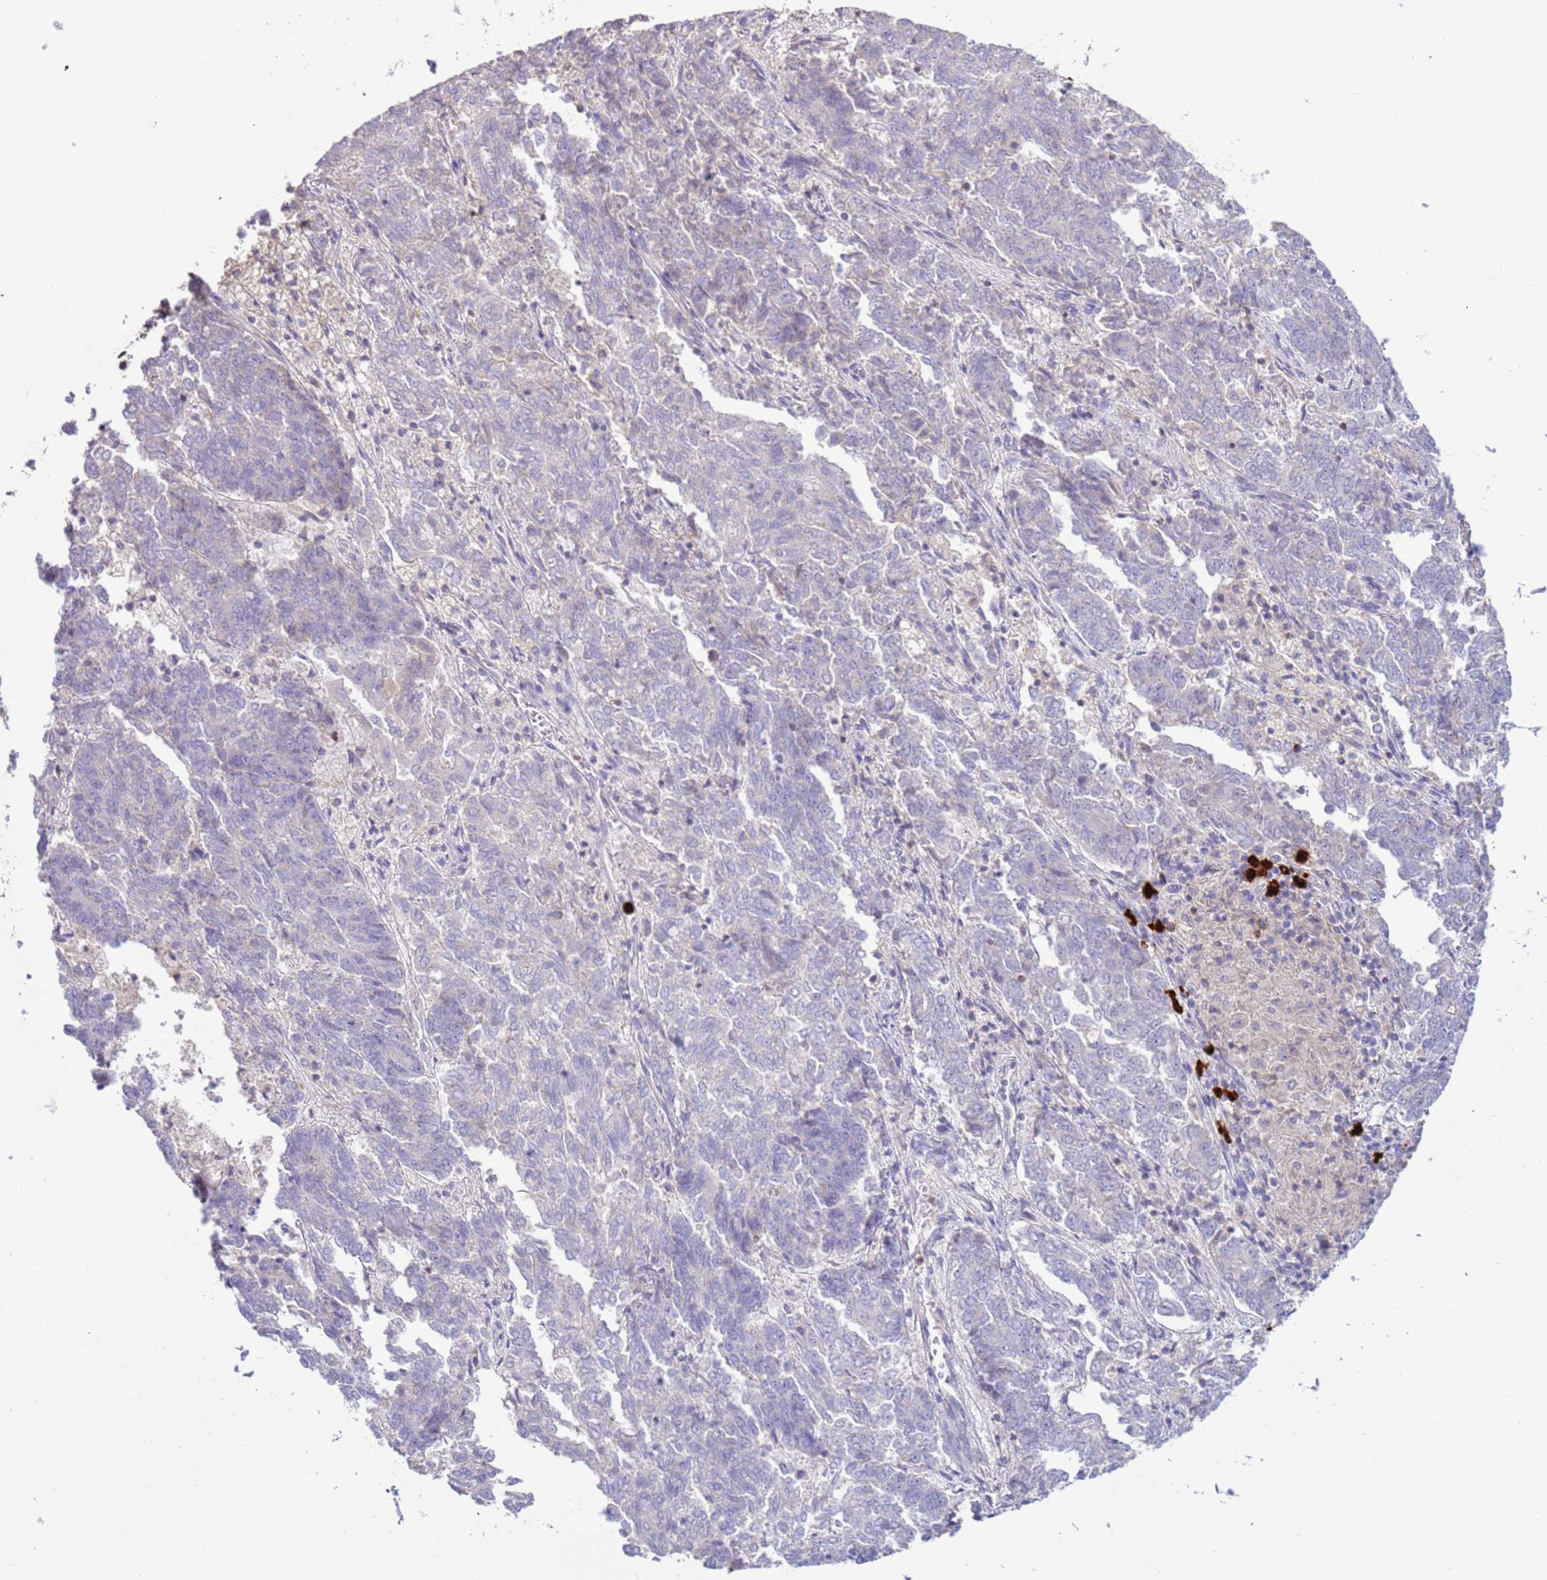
{"staining": {"intensity": "negative", "quantity": "none", "location": "none"}, "tissue": "endometrial cancer", "cell_type": "Tumor cells", "image_type": "cancer", "snomed": [{"axis": "morphology", "description": "Adenocarcinoma, NOS"}, {"axis": "topography", "description": "Endometrium"}], "caption": "Immunohistochemistry (IHC) image of neoplastic tissue: endometrial cancer stained with DAB (3,3'-diaminobenzidine) reveals no significant protein expression in tumor cells.", "gene": "IL2RG", "patient": {"sex": "female", "age": 80}}